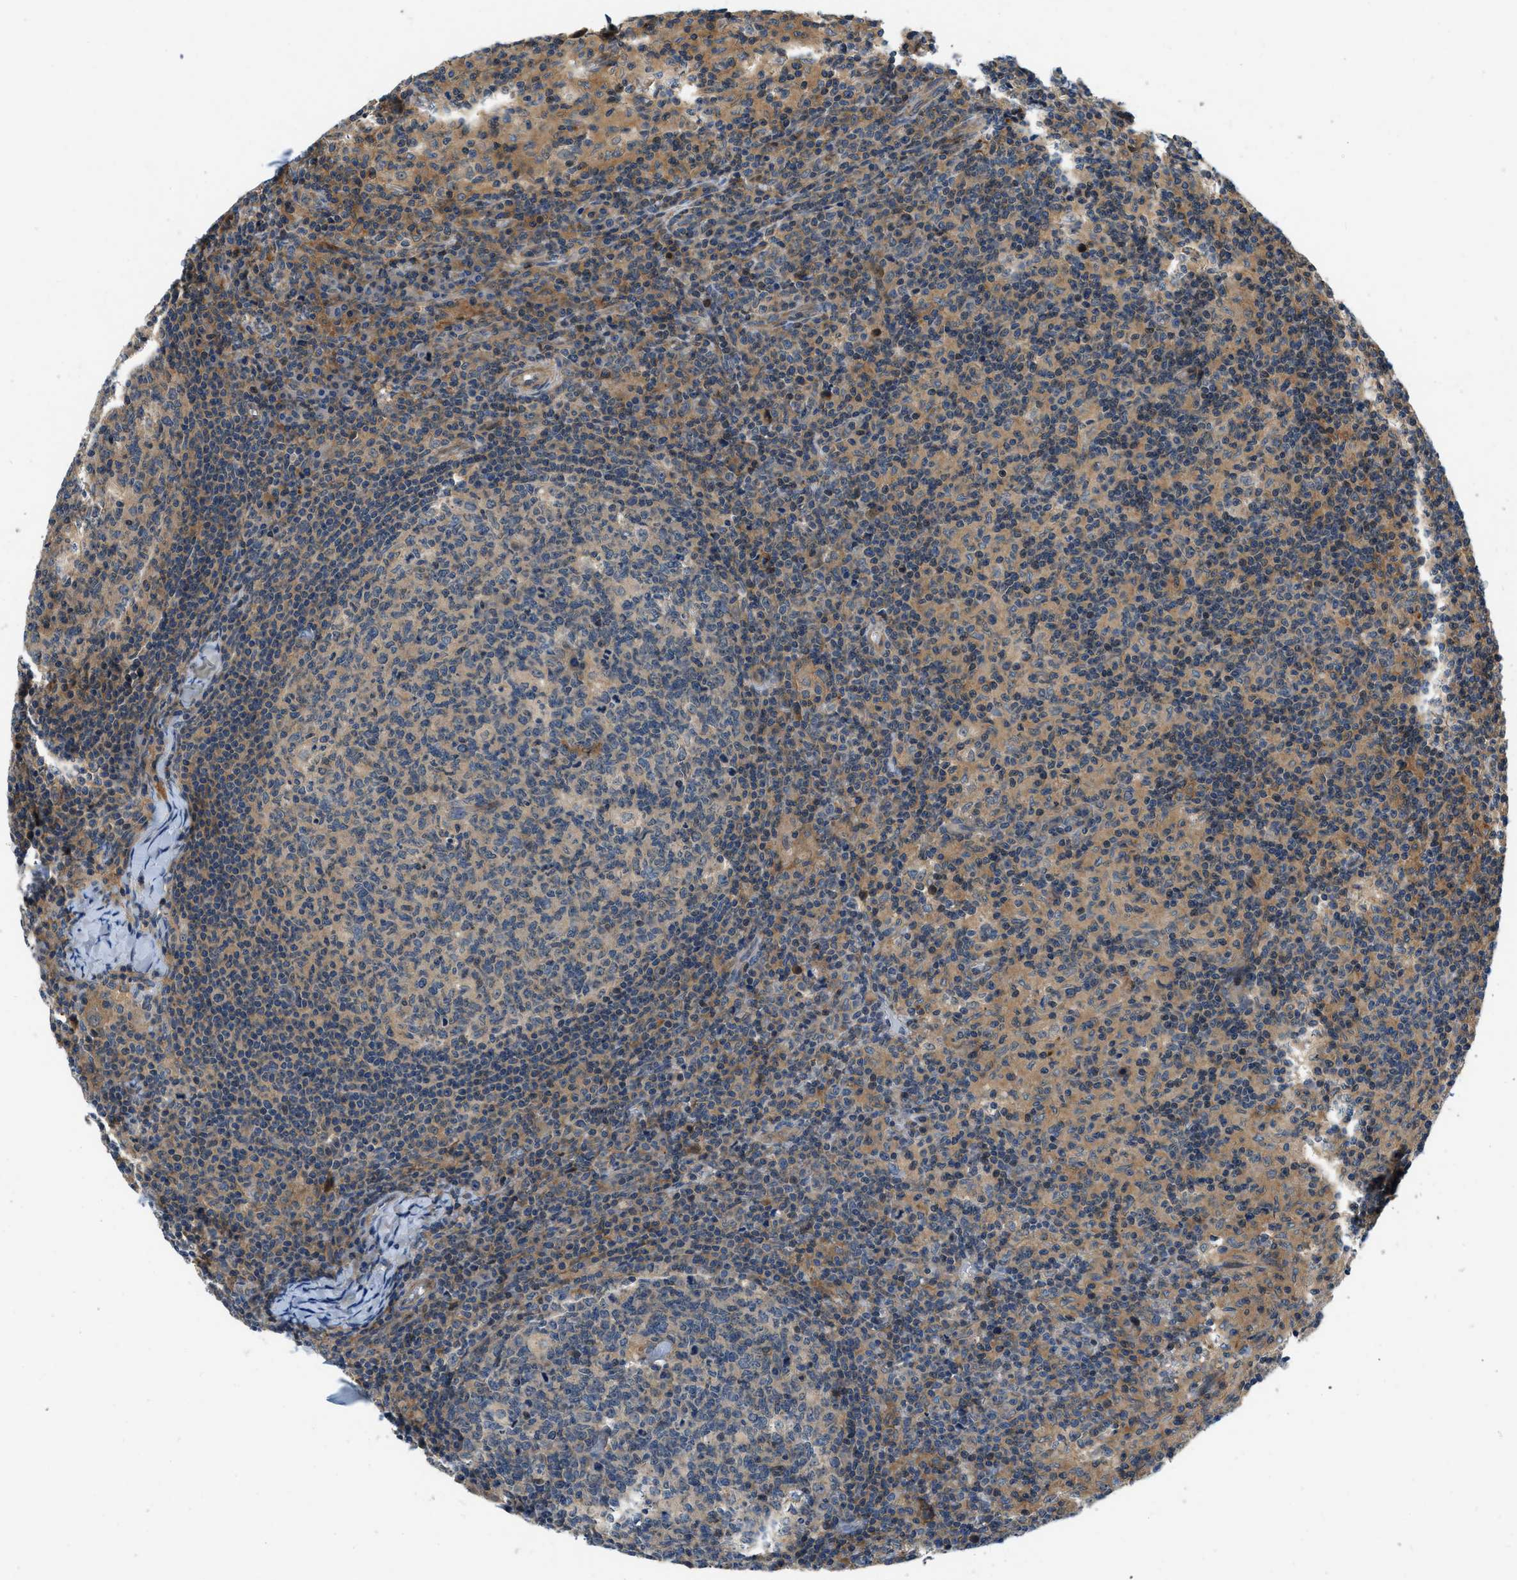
{"staining": {"intensity": "weak", "quantity": "25%-75%", "location": "cytoplasmic/membranous"}, "tissue": "lymph node", "cell_type": "Germinal center cells", "image_type": "normal", "snomed": [{"axis": "morphology", "description": "Normal tissue, NOS"}, {"axis": "morphology", "description": "Inflammation, NOS"}, {"axis": "topography", "description": "Lymph node"}], "caption": "Weak cytoplasmic/membranous staining for a protein is present in about 25%-75% of germinal center cells of benign lymph node using immunohistochemistry (IHC).", "gene": "GPR31", "patient": {"sex": "male", "age": 55}}